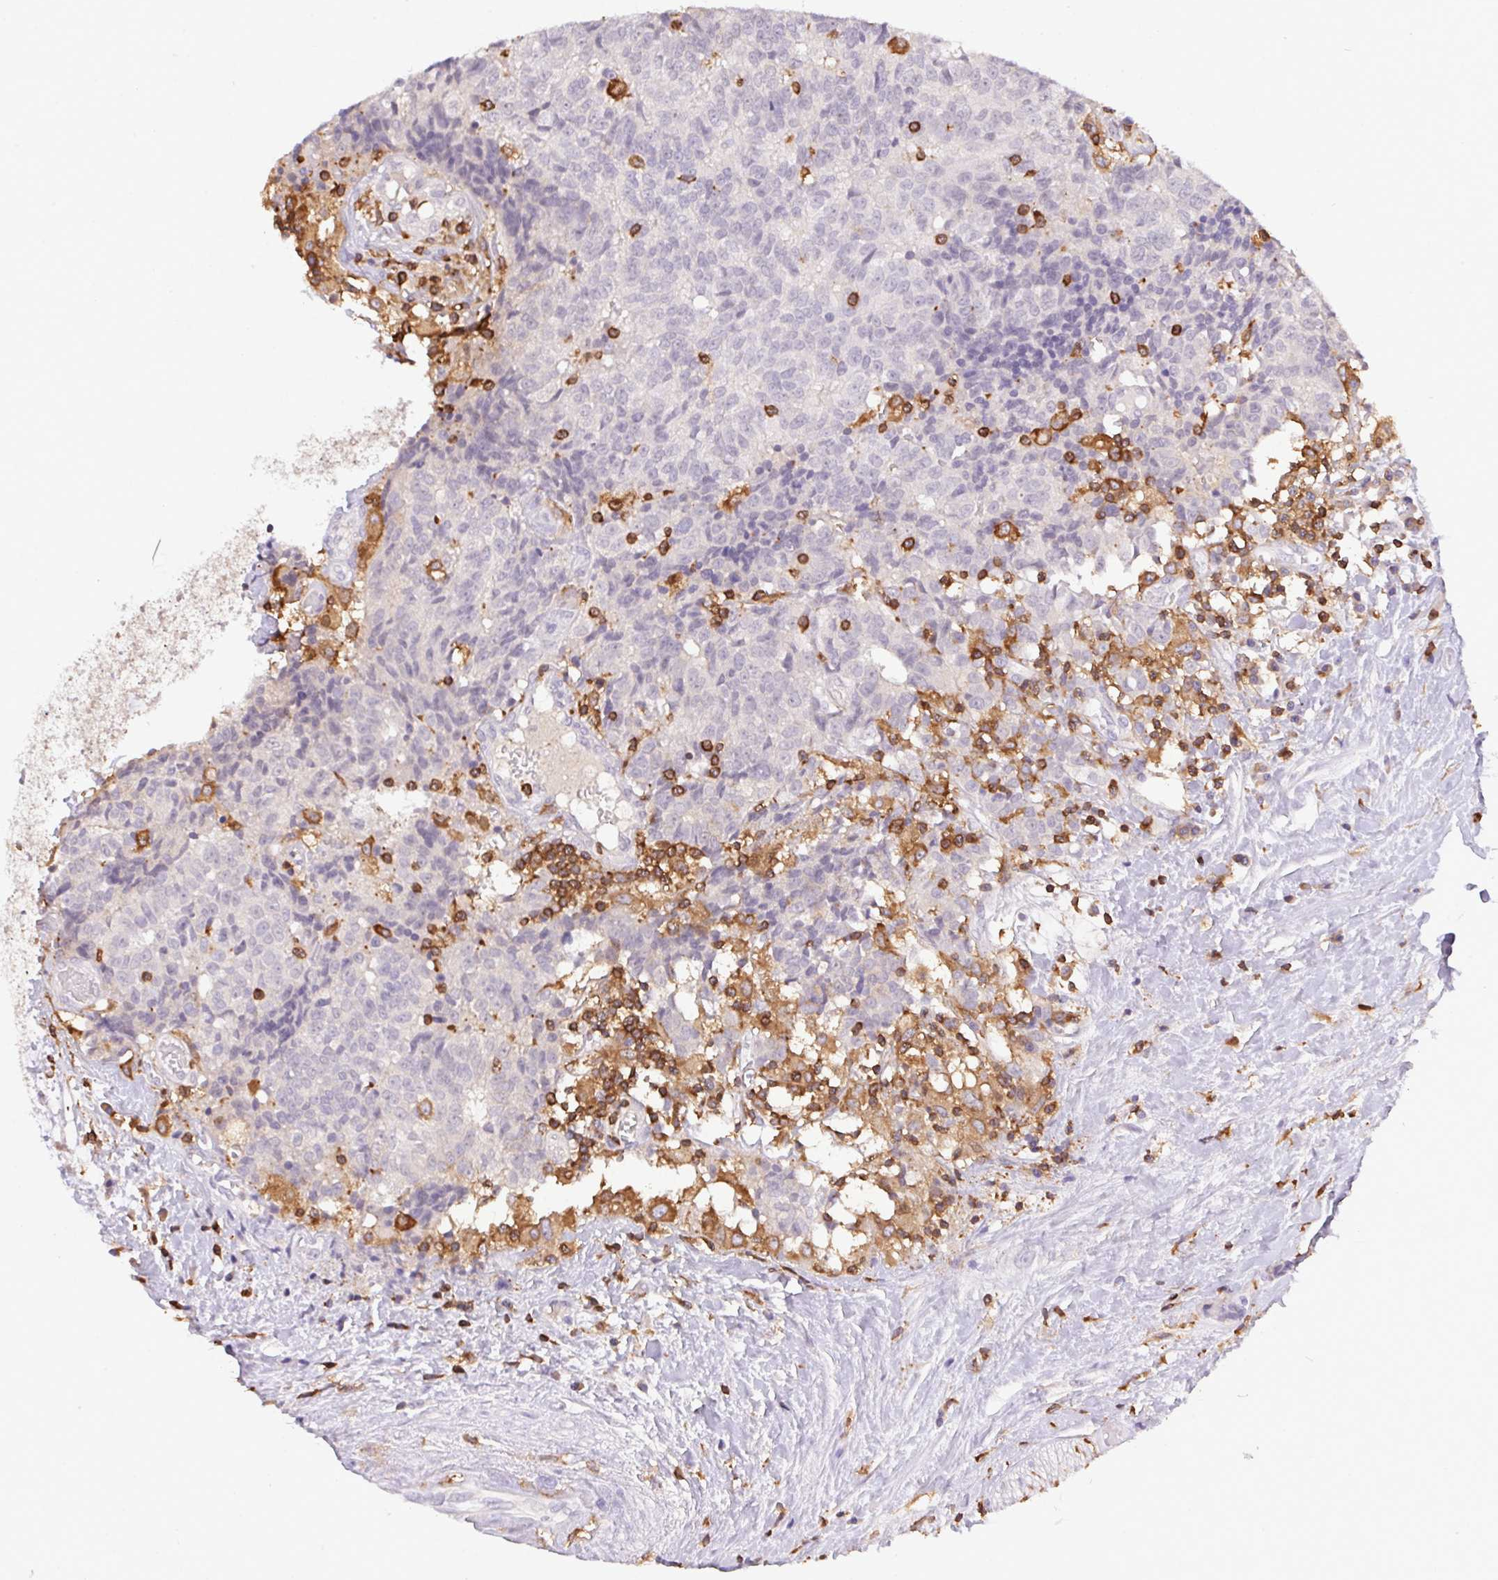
{"staining": {"intensity": "negative", "quantity": "none", "location": "none"}, "tissue": "prostate cancer", "cell_type": "Tumor cells", "image_type": "cancer", "snomed": [{"axis": "morphology", "description": "Adenocarcinoma, High grade"}, {"axis": "topography", "description": "Prostate and seminal vesicle, NOS"}], "caption": "A high-resolution photomicrograph shows immunohistochemistry (IHC) staining of adenocarcinoma (high-grade) (prostate), which reveals no significant positivity in tumor cells.", "gene": "APBB1IP", "patient": {"sex": "male", "age": 60}}